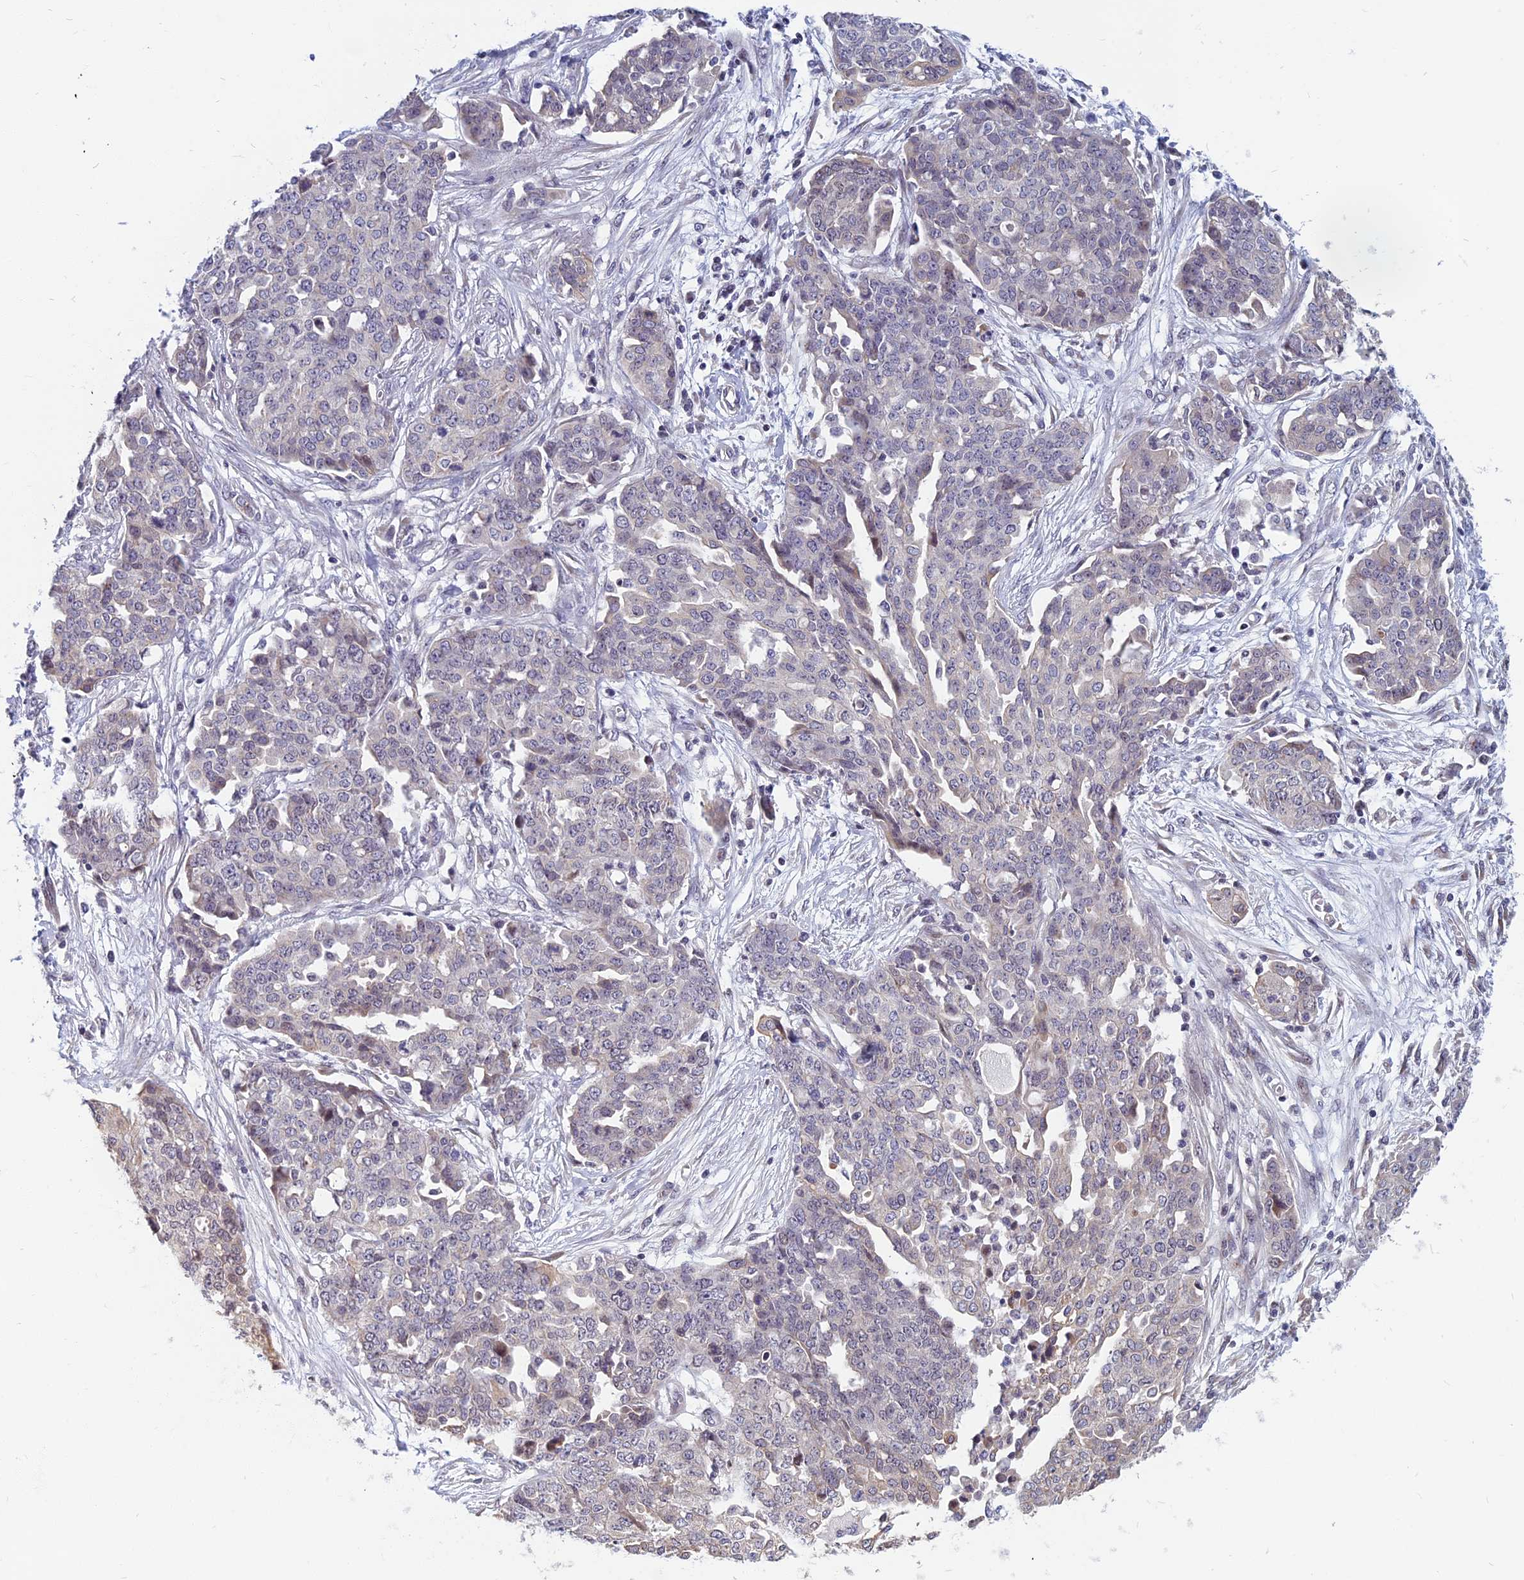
{"staining": {"intensity": "negative", "quantity": "none", "location": "none"}, "tissue": "ovarian cancer", "cell_type": "Tumor cells", "image_type": "cancer", "snomed": [{"axis": "morphology", "description": "Cystadenocarcinoma, serous, NOS"}, {"axis": "topography", "description": "Soft tissue"}, {"axis": "topography", "description": "Ovary"}], "caption": "IHC micrograph of neoplastic tissue: human serous cystadenocarcinoma (ovarian) stained with DAB (3,3'-diaminobenzidine) demonstrates no significant protein expression in tumor cells. Nuclei are stained in blue.", "gene": "CCDC113", "patient": {"sex": "female", "age": 57}}